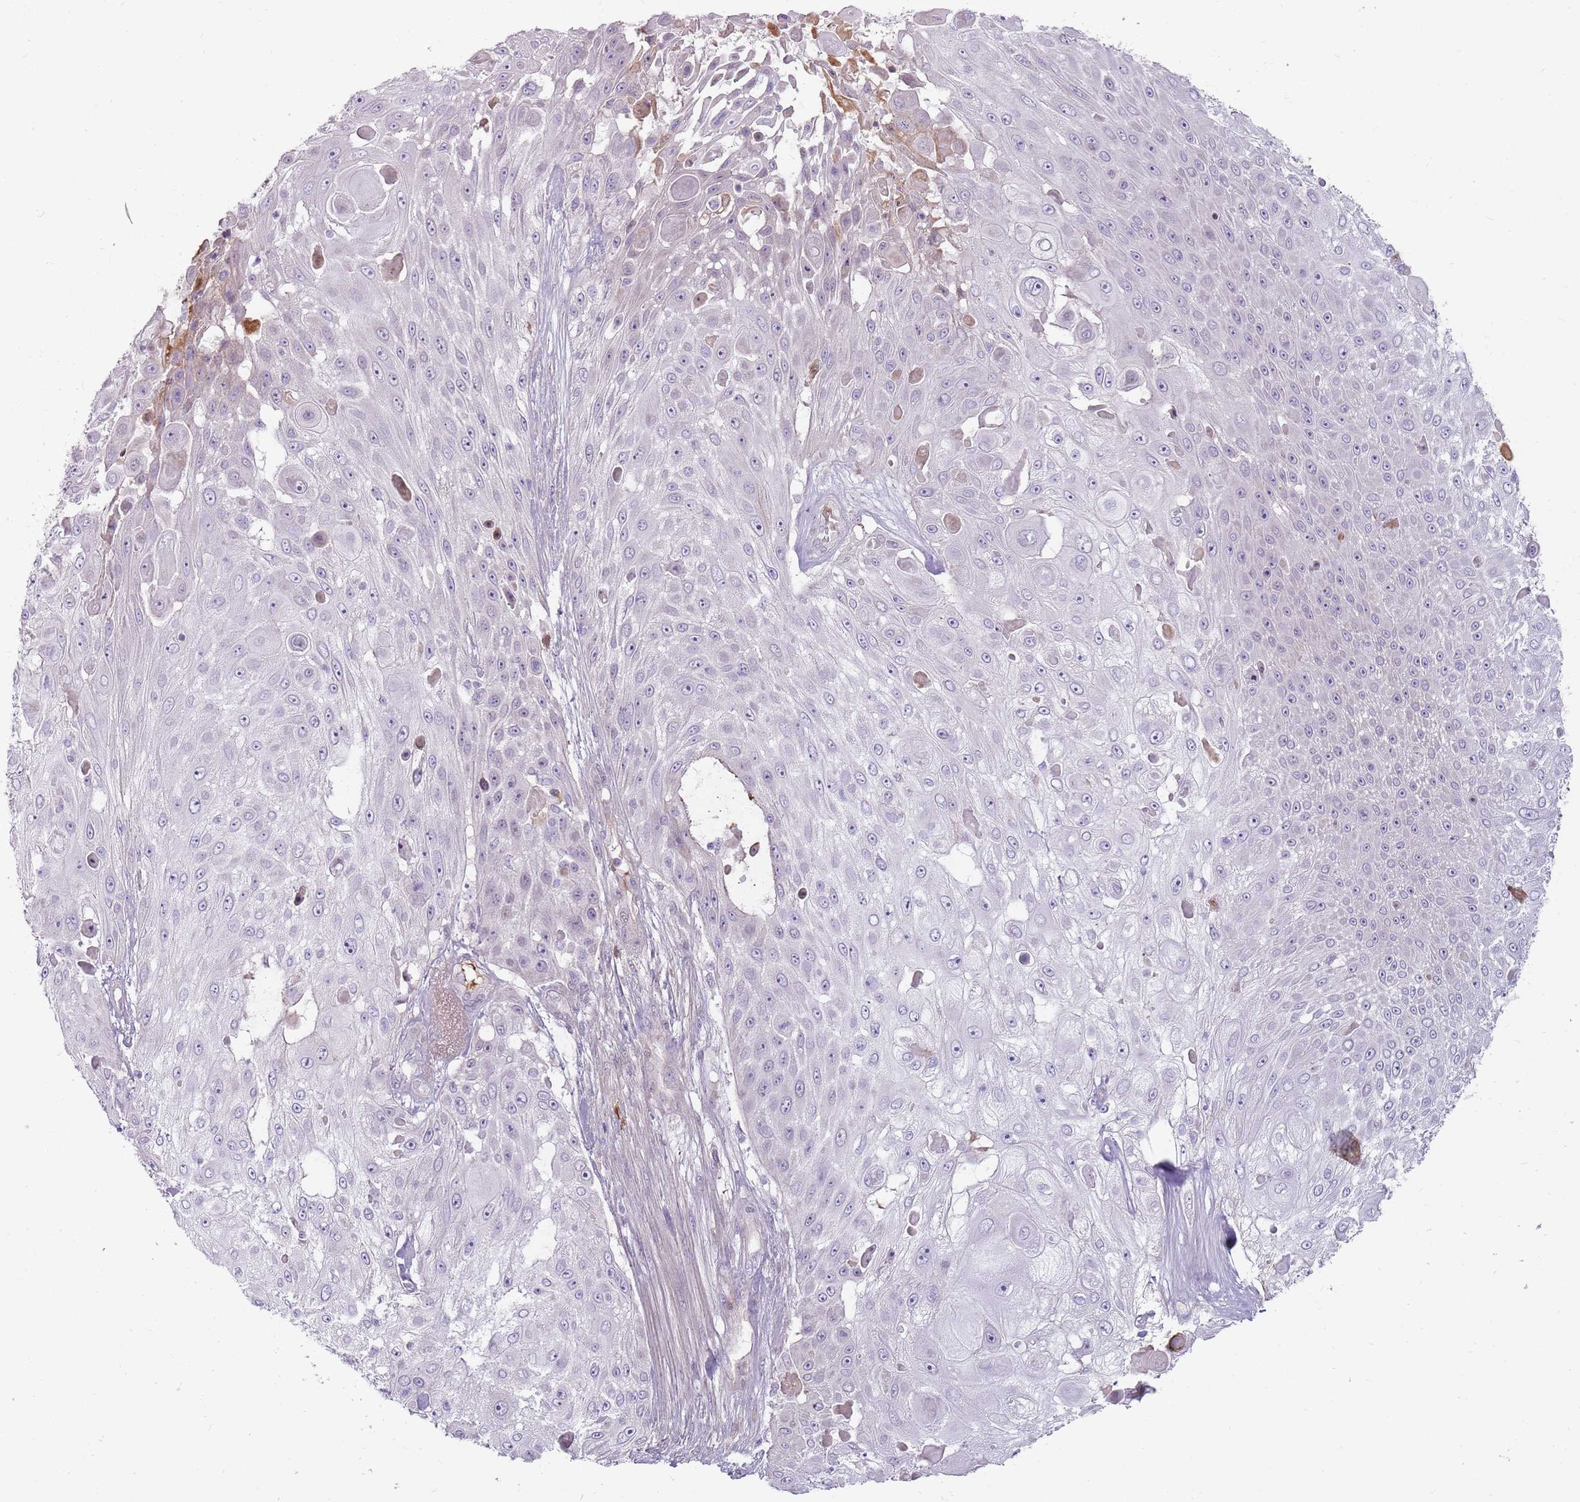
{"staining": {"intensity": "negative", "quantity": "none", "location": "none"}, "tissue": "skin cancer", "cell_type": "Tumor cells", "image_type": "cancer", "snomed": [{"axis": "morphology", "description": "Squamous cell carcinoma, NOS"}, {"axis": "topography", "description": "Skin"}], "caption": "Image shows no protein expression in tumor cells of skin squamous cell carcinoma tissue.", "gene": "MCUB", "patient": {"sex": "female", "age": 86}}